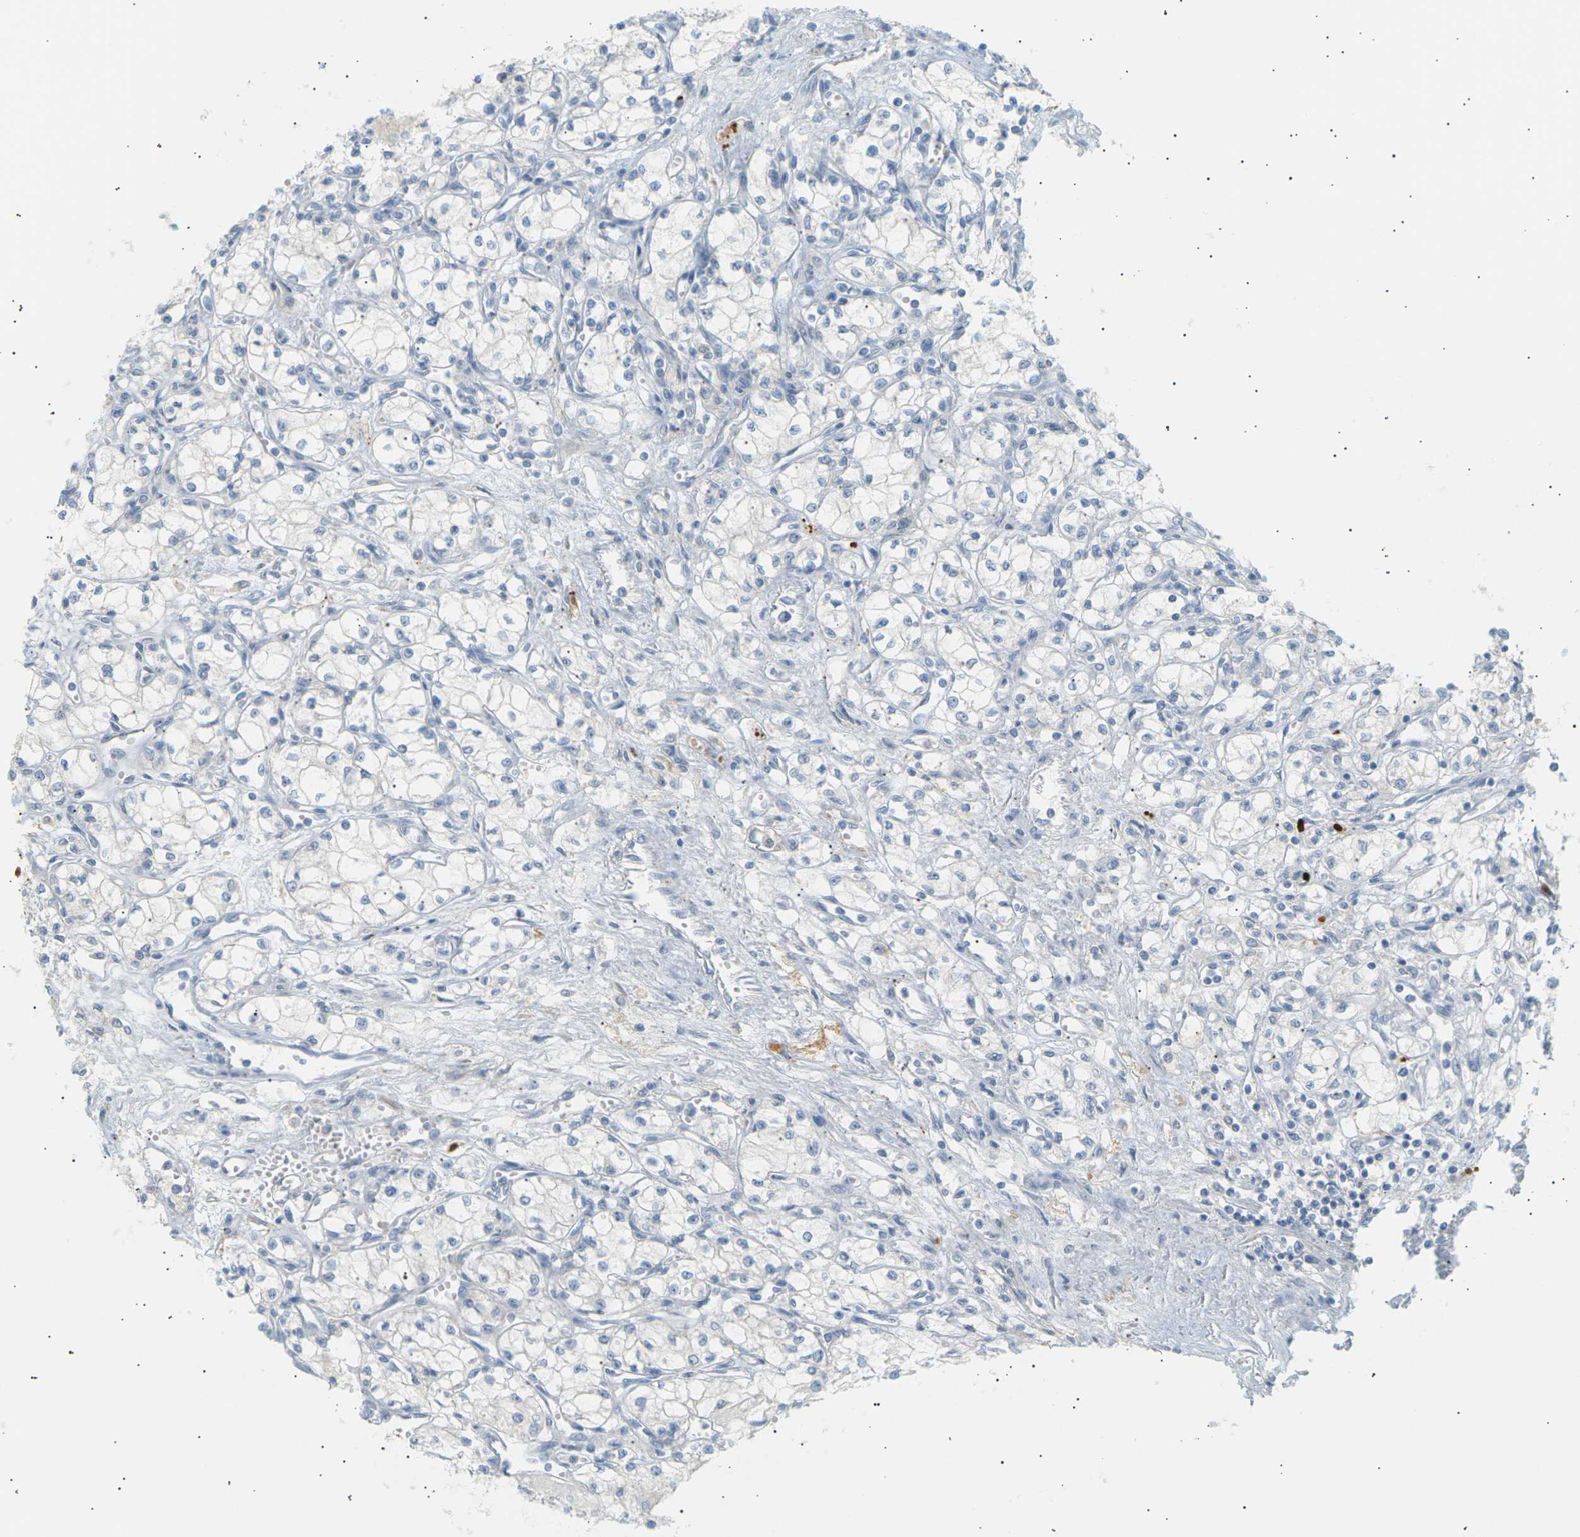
{"staining": {"intensity": "negative", "quantity": "none", "location": "none"}, "tissue": "renal cancer", "cell_type": "Tumor cells", "image_type": "cancer", "snomed": [{"axis": "morphology", "description": "Normal tissue, NOS"}, {"axis": "morphology", "description": "Adenocarcinoma, NOS"}, {"axis": "topography", "description": "Kidney"}], "caption": "Immunohistochemistry micrograph of neoplastic tissue: renal cancer (adenocarcinoma) stained with DAB (3,3'-diaminobenzidine) shows no significant protein positivity in tumor cells.", "gene": "CLU", "patient": {"sex": "male", "age": 59}}